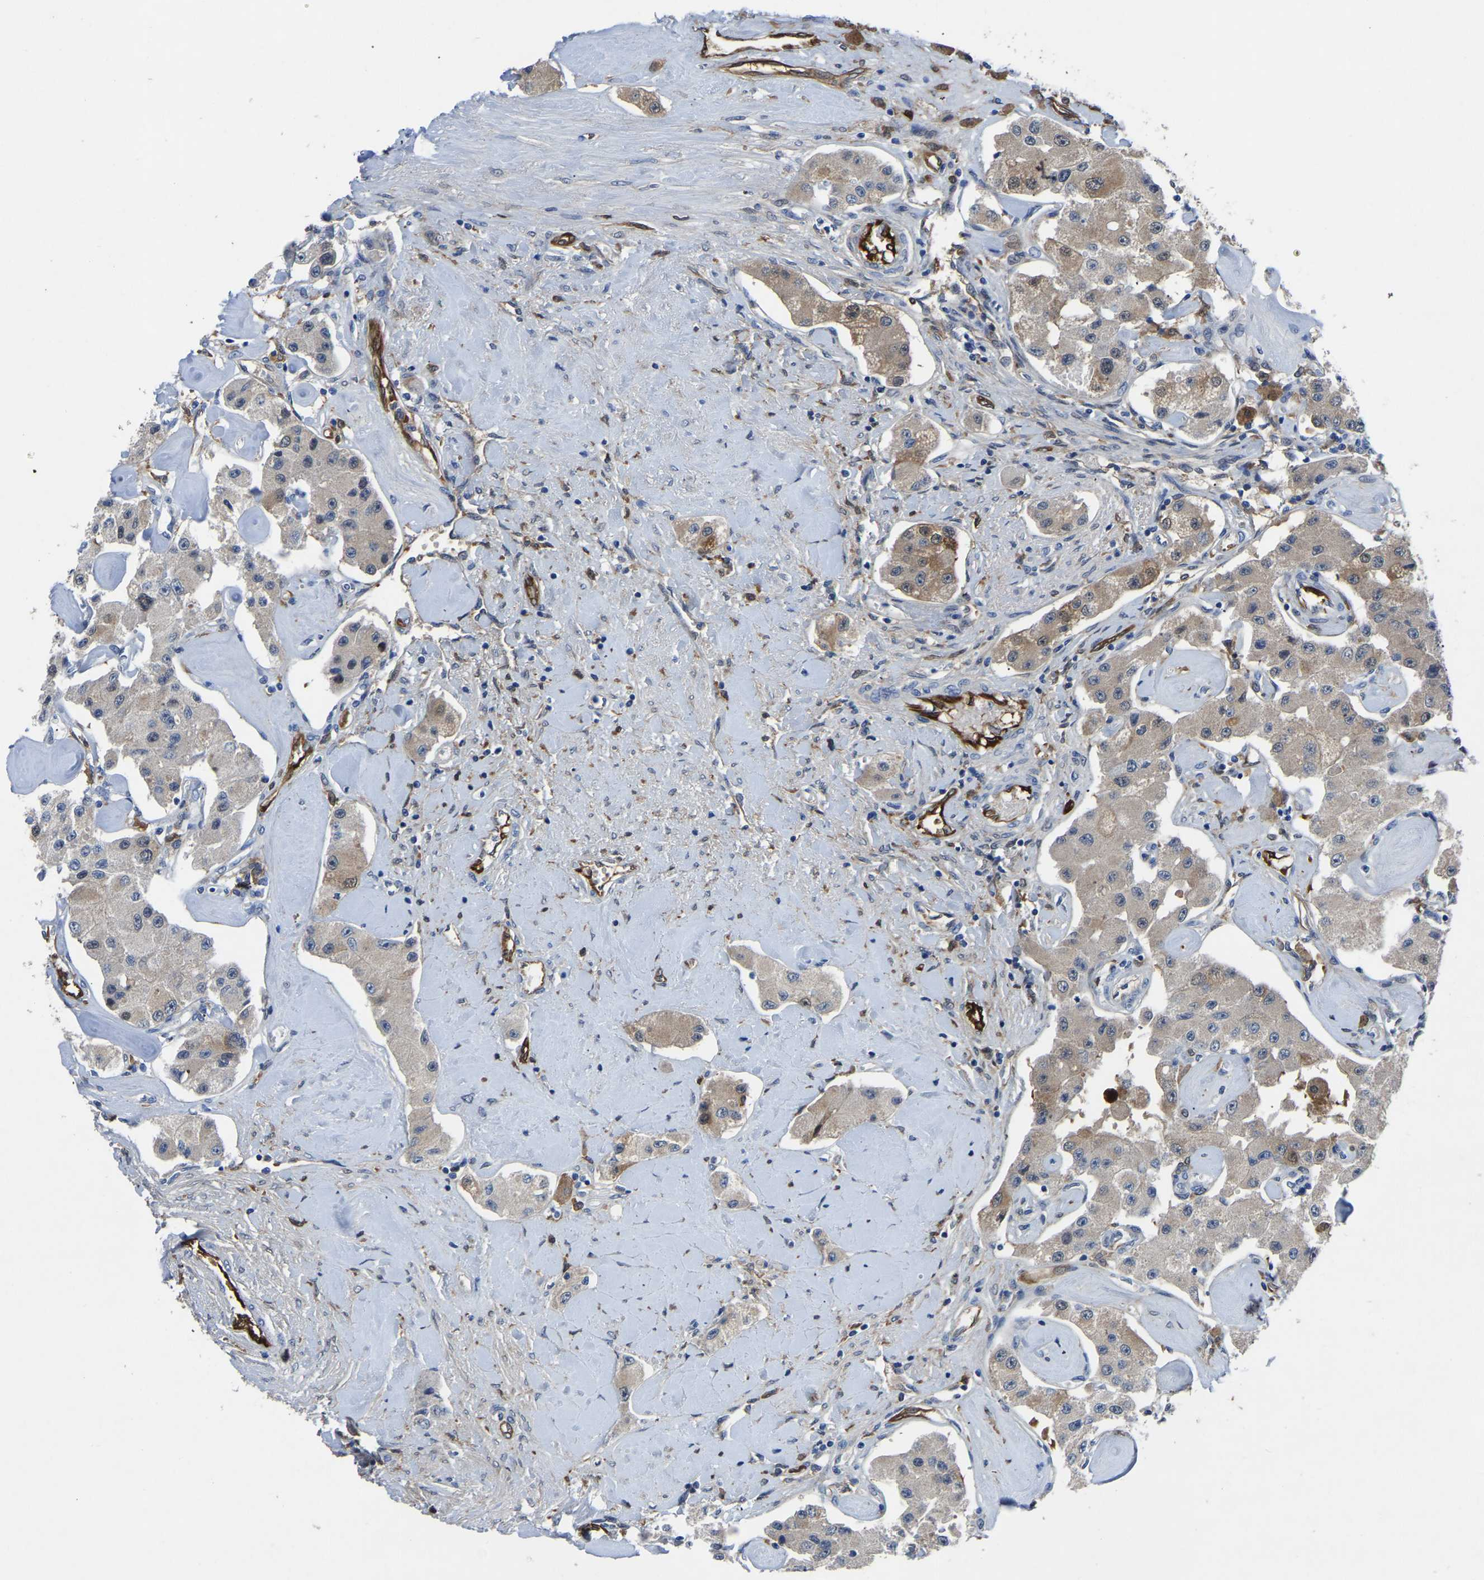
{"staining": {"intensity": "weak", "quantity": "<25%", "location": "cytoplasmic/membranous"}, "tissue": "carcinoid", "cell_type": "Tumor cells", "image_type": "cancer", "snomed": [{"axis": "morphology", "description": "Carcinoid, malignant, NOS"}, {"axis": "topography", "description": "Pancreas"}], "caption": "High magnification brightfield microscopy of malignant carcinoid stained with DAB (3,3'-diaminobenzidine) (brown) and counterstained with hematoxylin (blue): tumor cells show no significant staining.", "gene": "ATG2B", "patient": {"sex": "male", "age": 41}}